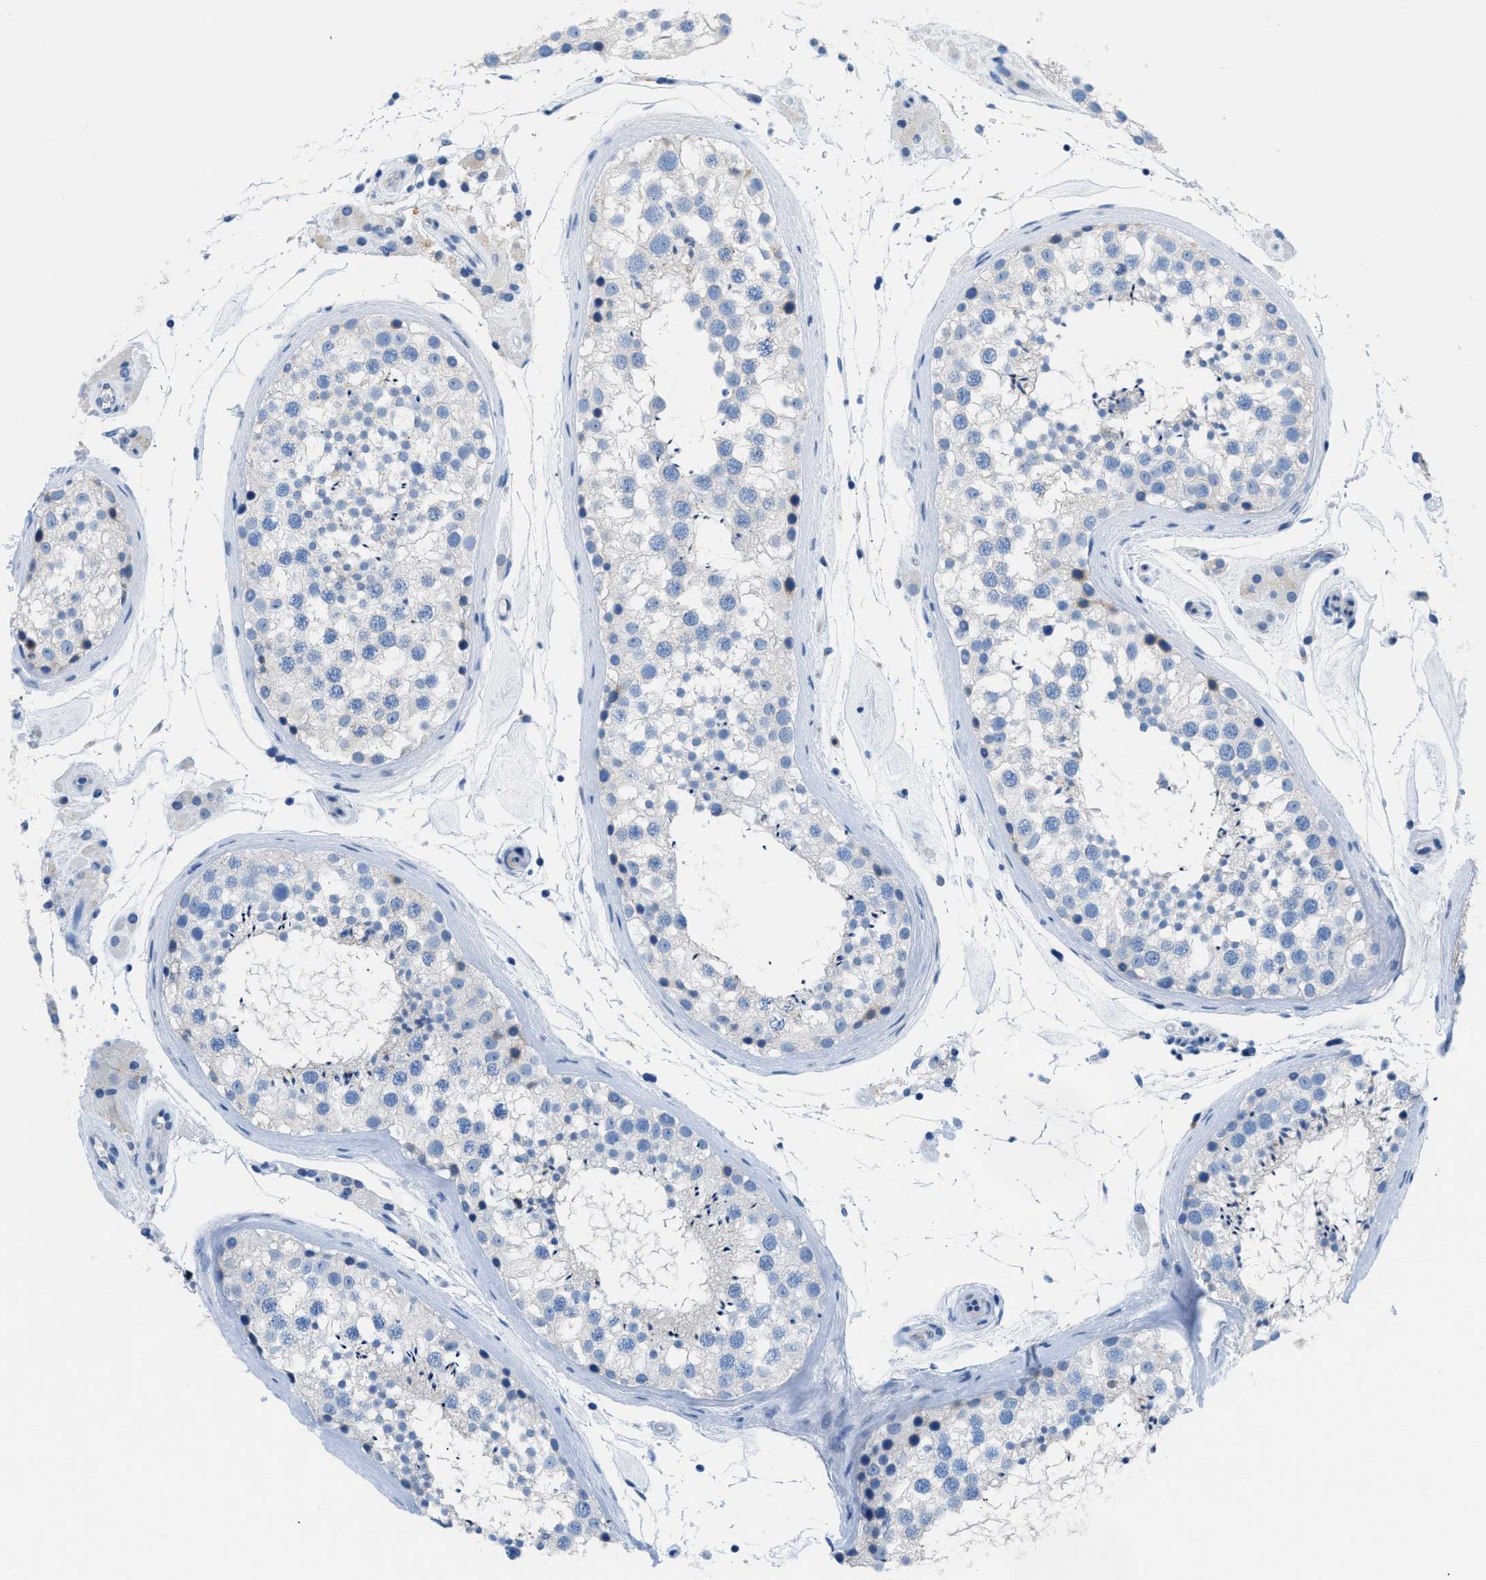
{"staining": {"intensity": "negative", "quantity": "none", "location": "none"}, "tissue": "testis", "cell_type": "Cells in seminiferous ducts", "image_type": "normal", "snomed": [{"axis": "morphology", "description": "Normal tissue, NOS"}, {"axis": "topography", "description": "Testis"}], "caption": "Immunohistochemical staining of normal testis demonstrates no significant positivity in cells in seminiferous ducts. (DAB IHC, high magnification).", "gene": "FDCSP", "patient": {"sex": "male", "age": 46}}